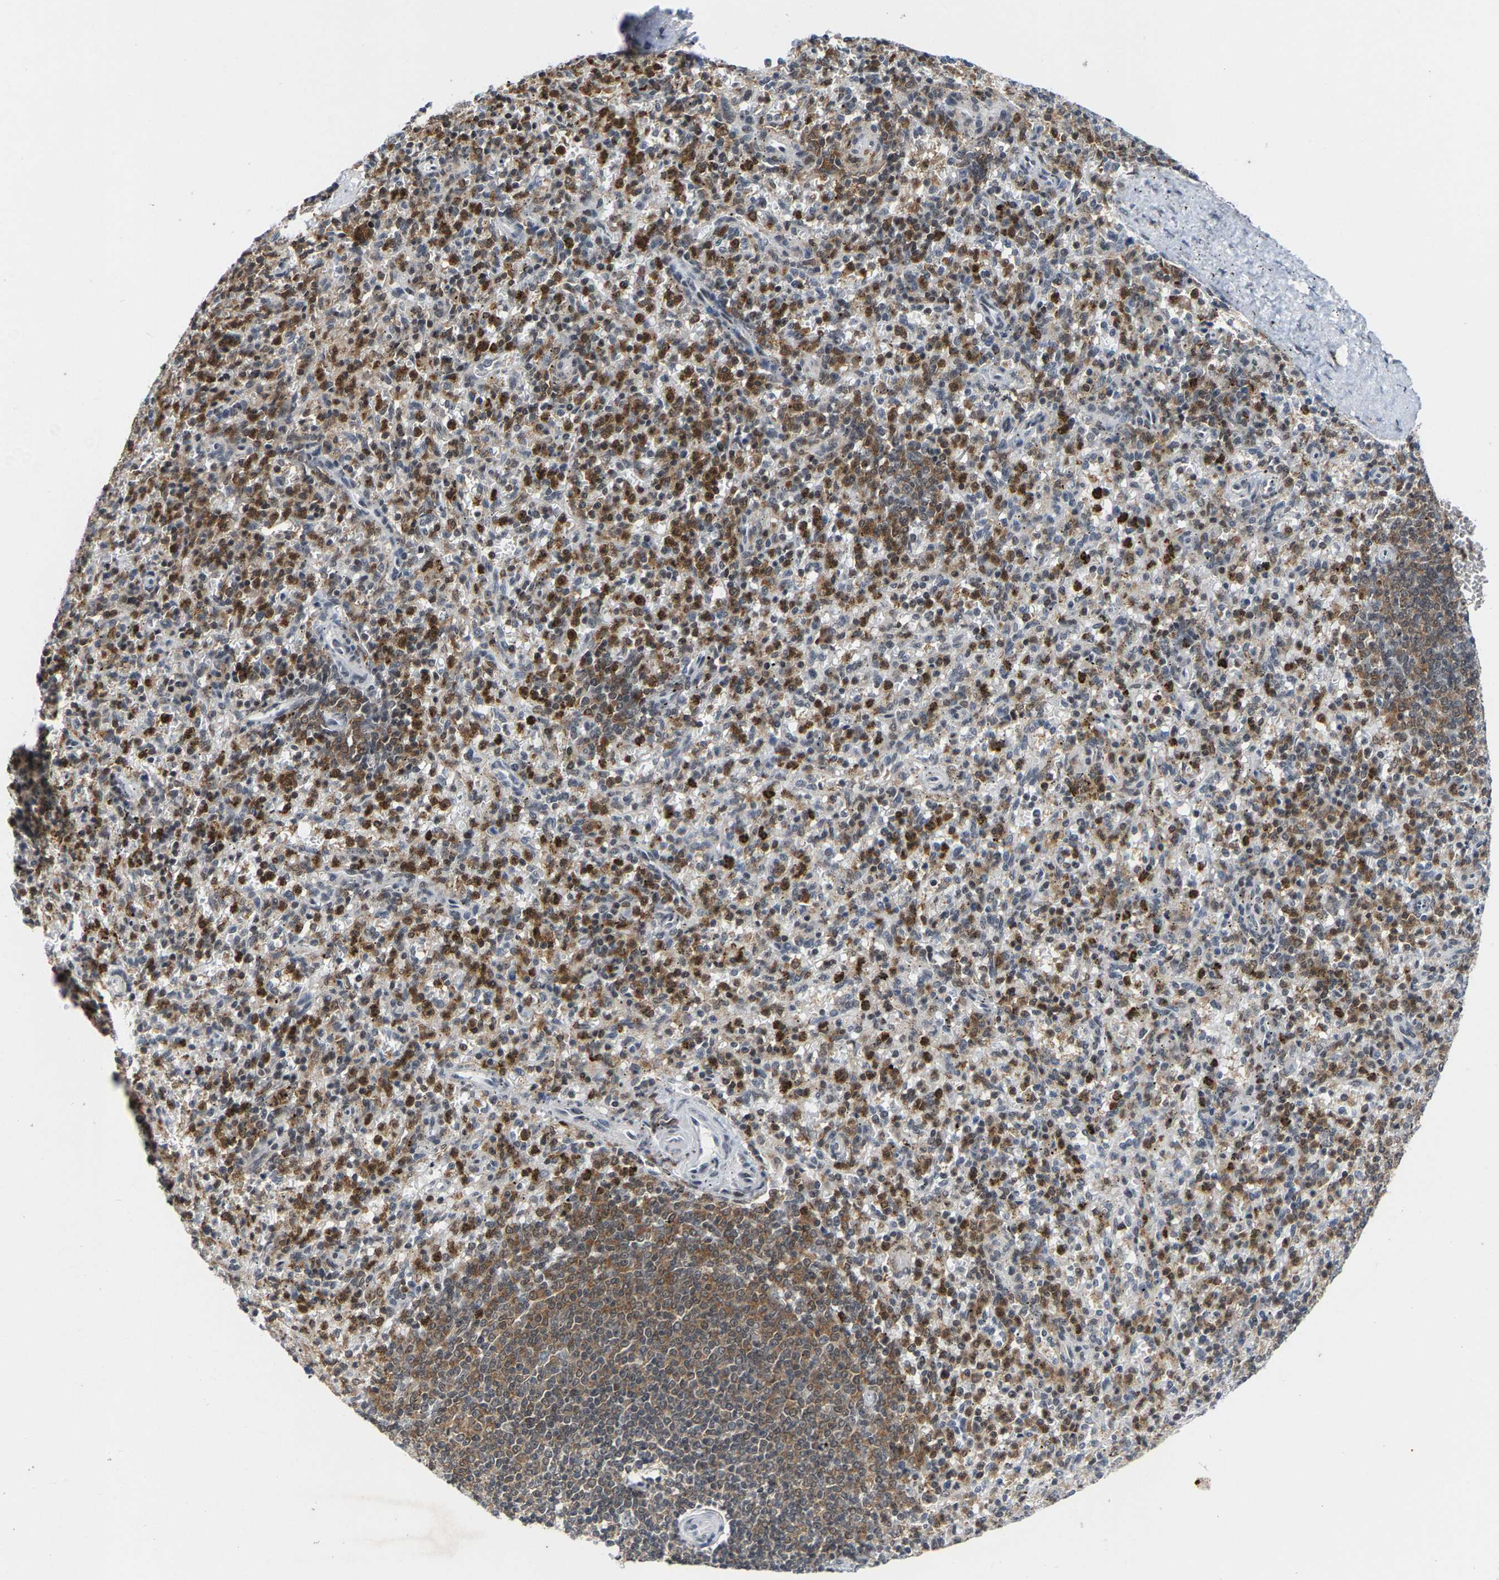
{"staining": {"intensity": "moderate", "quantity": "25%-75%", "location": "cytoplasmic/membranous"}, "tissue": "spleen", "cell_type": "Cells in red pulp", "image_type": "normal", "snomed": [{"axis": "morphology", "description": "Normal tissue, NOS"}, {"axis": "topography", "description": "Spleen"}], "caption": "Spleen stained with DAB IHC displays medium levels of moderate cytoplasmic/membranous positivity in approximately 25%-75% of cells in red pulp. (DAB (3,3'-diaminobenzidine) = brown stain, brightfield microscopy at high magnification).", "gene": "FGD3", "patient": {"sex": "male", "age": 72}}